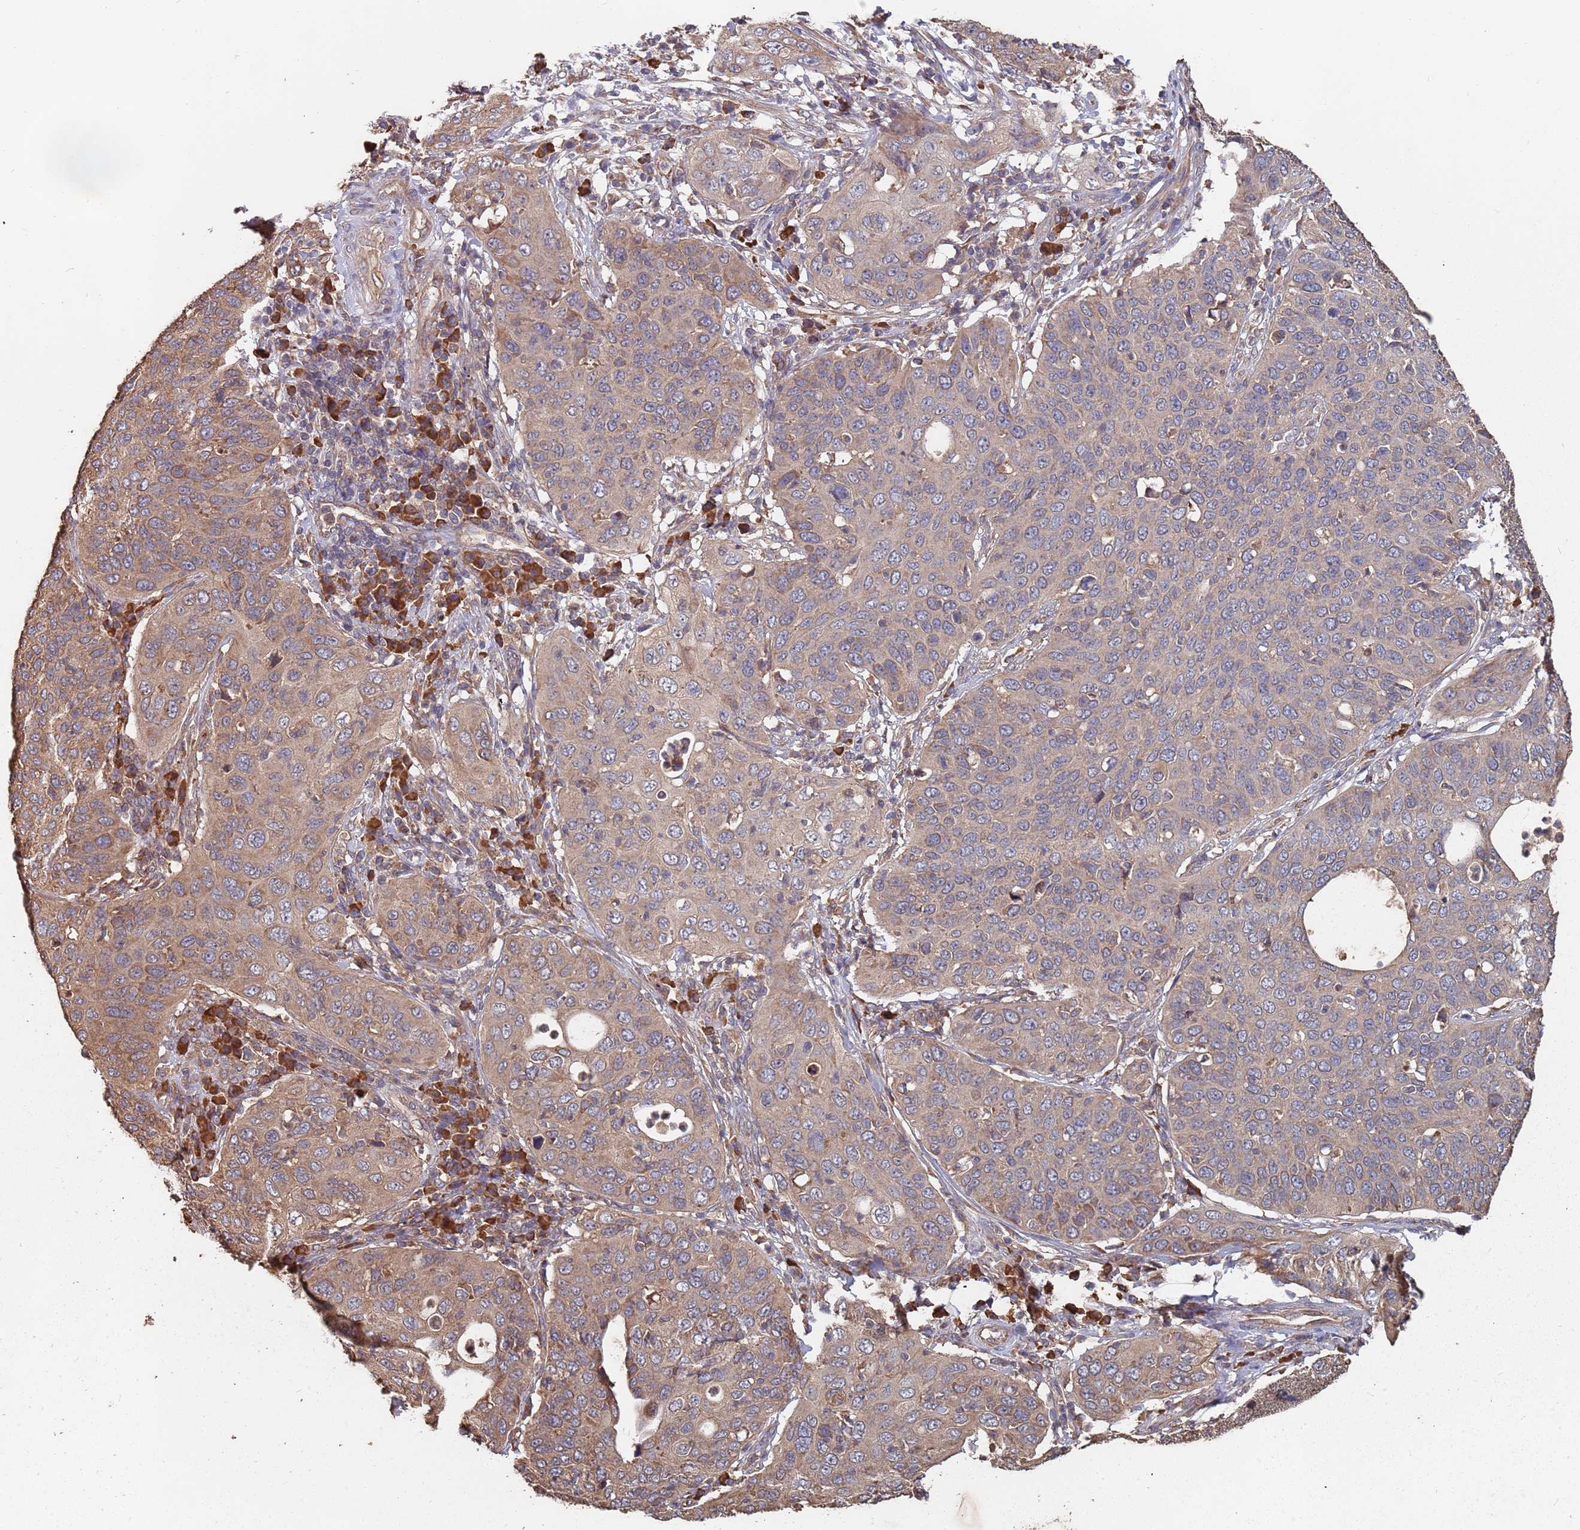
{"staining": {"intensity": "moderate", "quantity": "25%-75%", "location": "cytoplasmic/membranous"}, "tissue": "cervical cancer", "cell_type": "Tumor cells", "image_type": "cancer", "snomed": [{"axis": "morphology", "description": "Squamous cell carcinoma, NOS"}, {"axis": "topography", "description": "Cervix"}], "caption": "Cervical cancer (squamous cell carcinoma) stained with DAB (3,3'-diaminobenzidine) immunohistochemistry (IHC) exhibits medium levels of moderate cytoplasmic/membranous positivity in about 25%-75% of tumor cells.", "gene": "ATG5", "patient": {"sex": "female", "age": 36}}